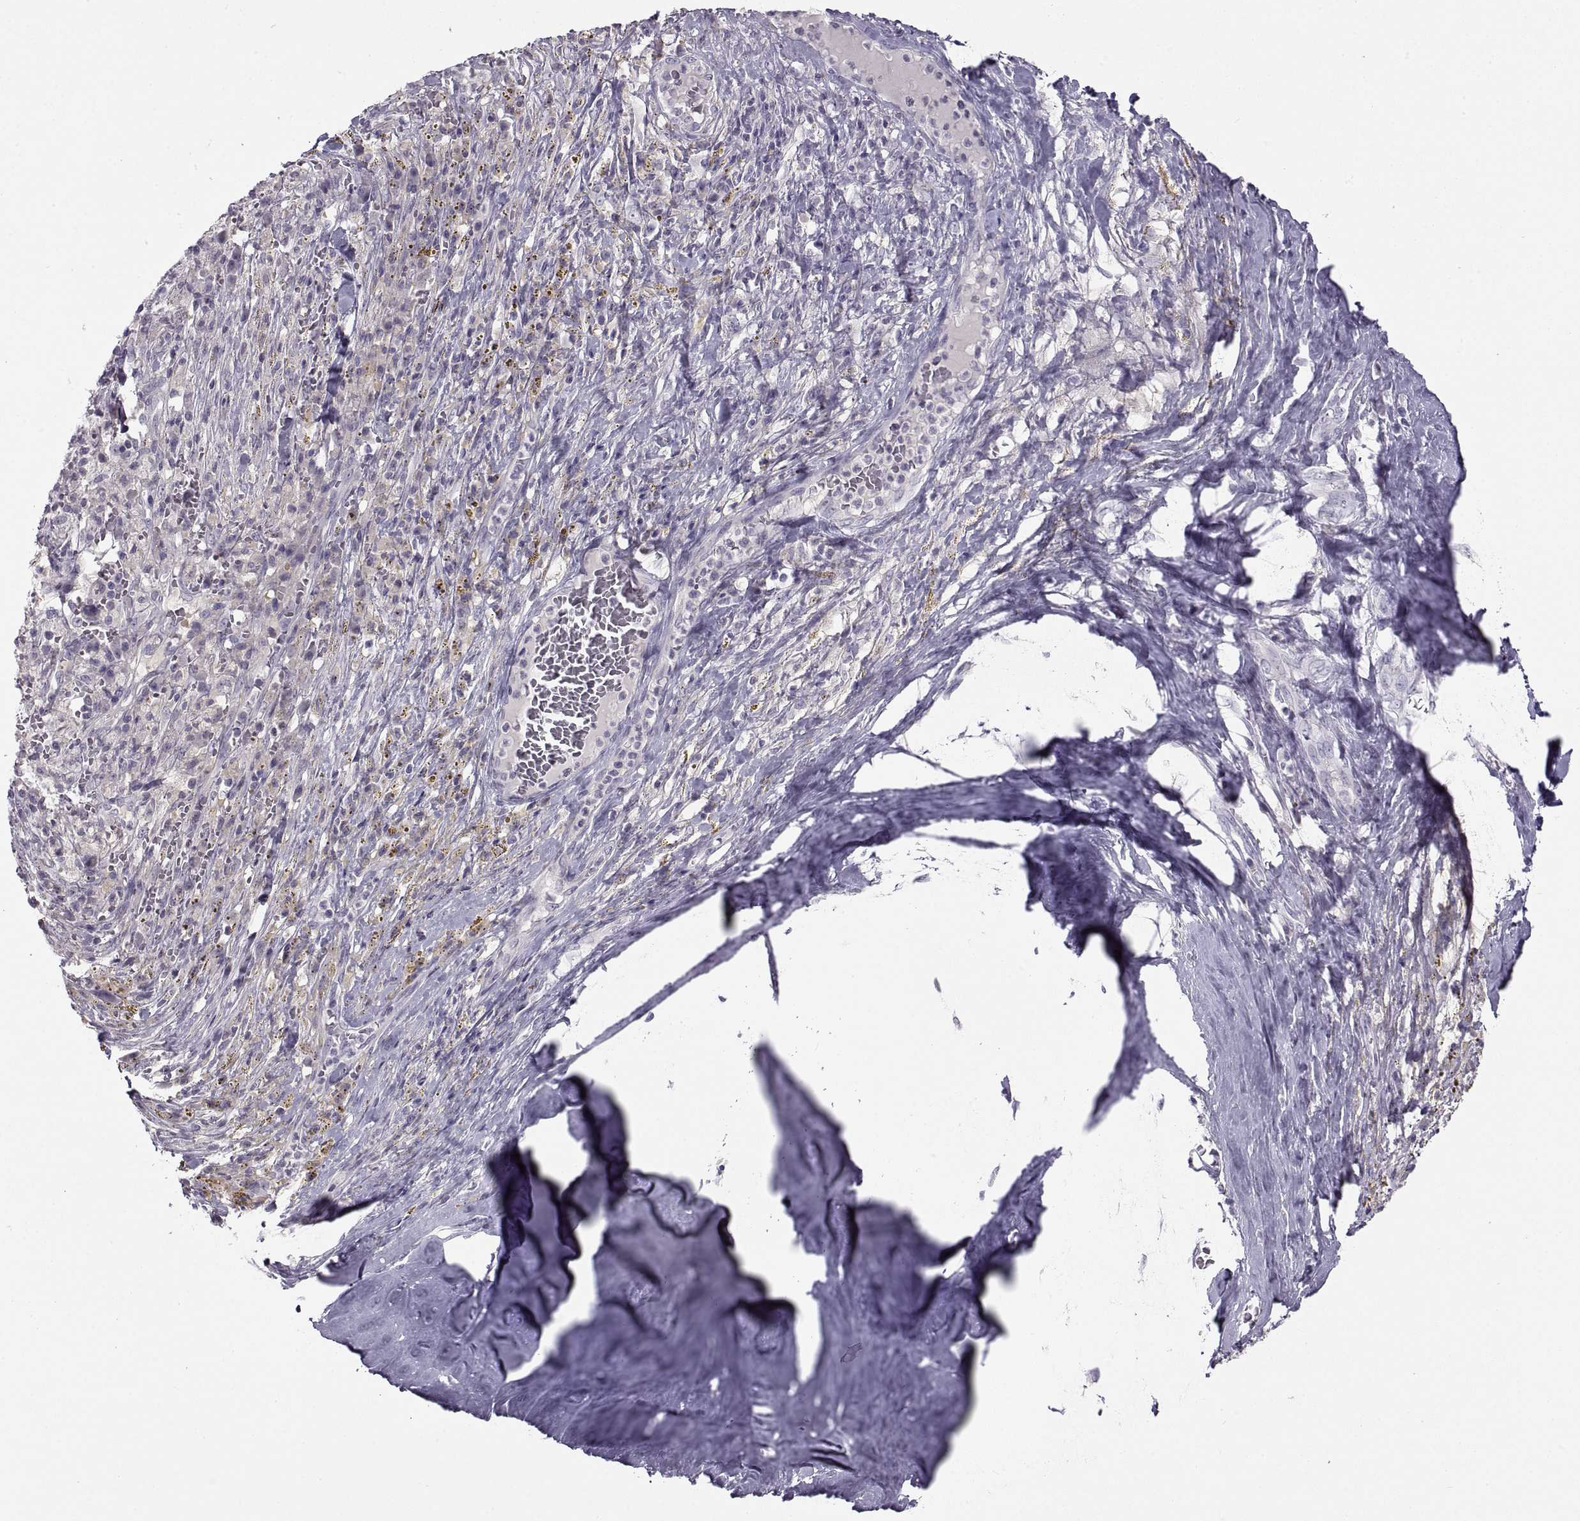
{"staining": {"intensity": "negative", "quantity": "none", "location": "none"}, "tissue": "melanoma", "cell_type": "Tumor cells", "image_type": "cancer", "snomed": [{"axis": "morphology", "description": "Malignant melanoma, NOS"}, {"axis": "topography", "description": "Skin"}], "caption": "The image reveals no significant expression in tumor cells of malignant melanoma.", "gene": "BSPH1", "patient": {"sex": "female", "age": 91}}